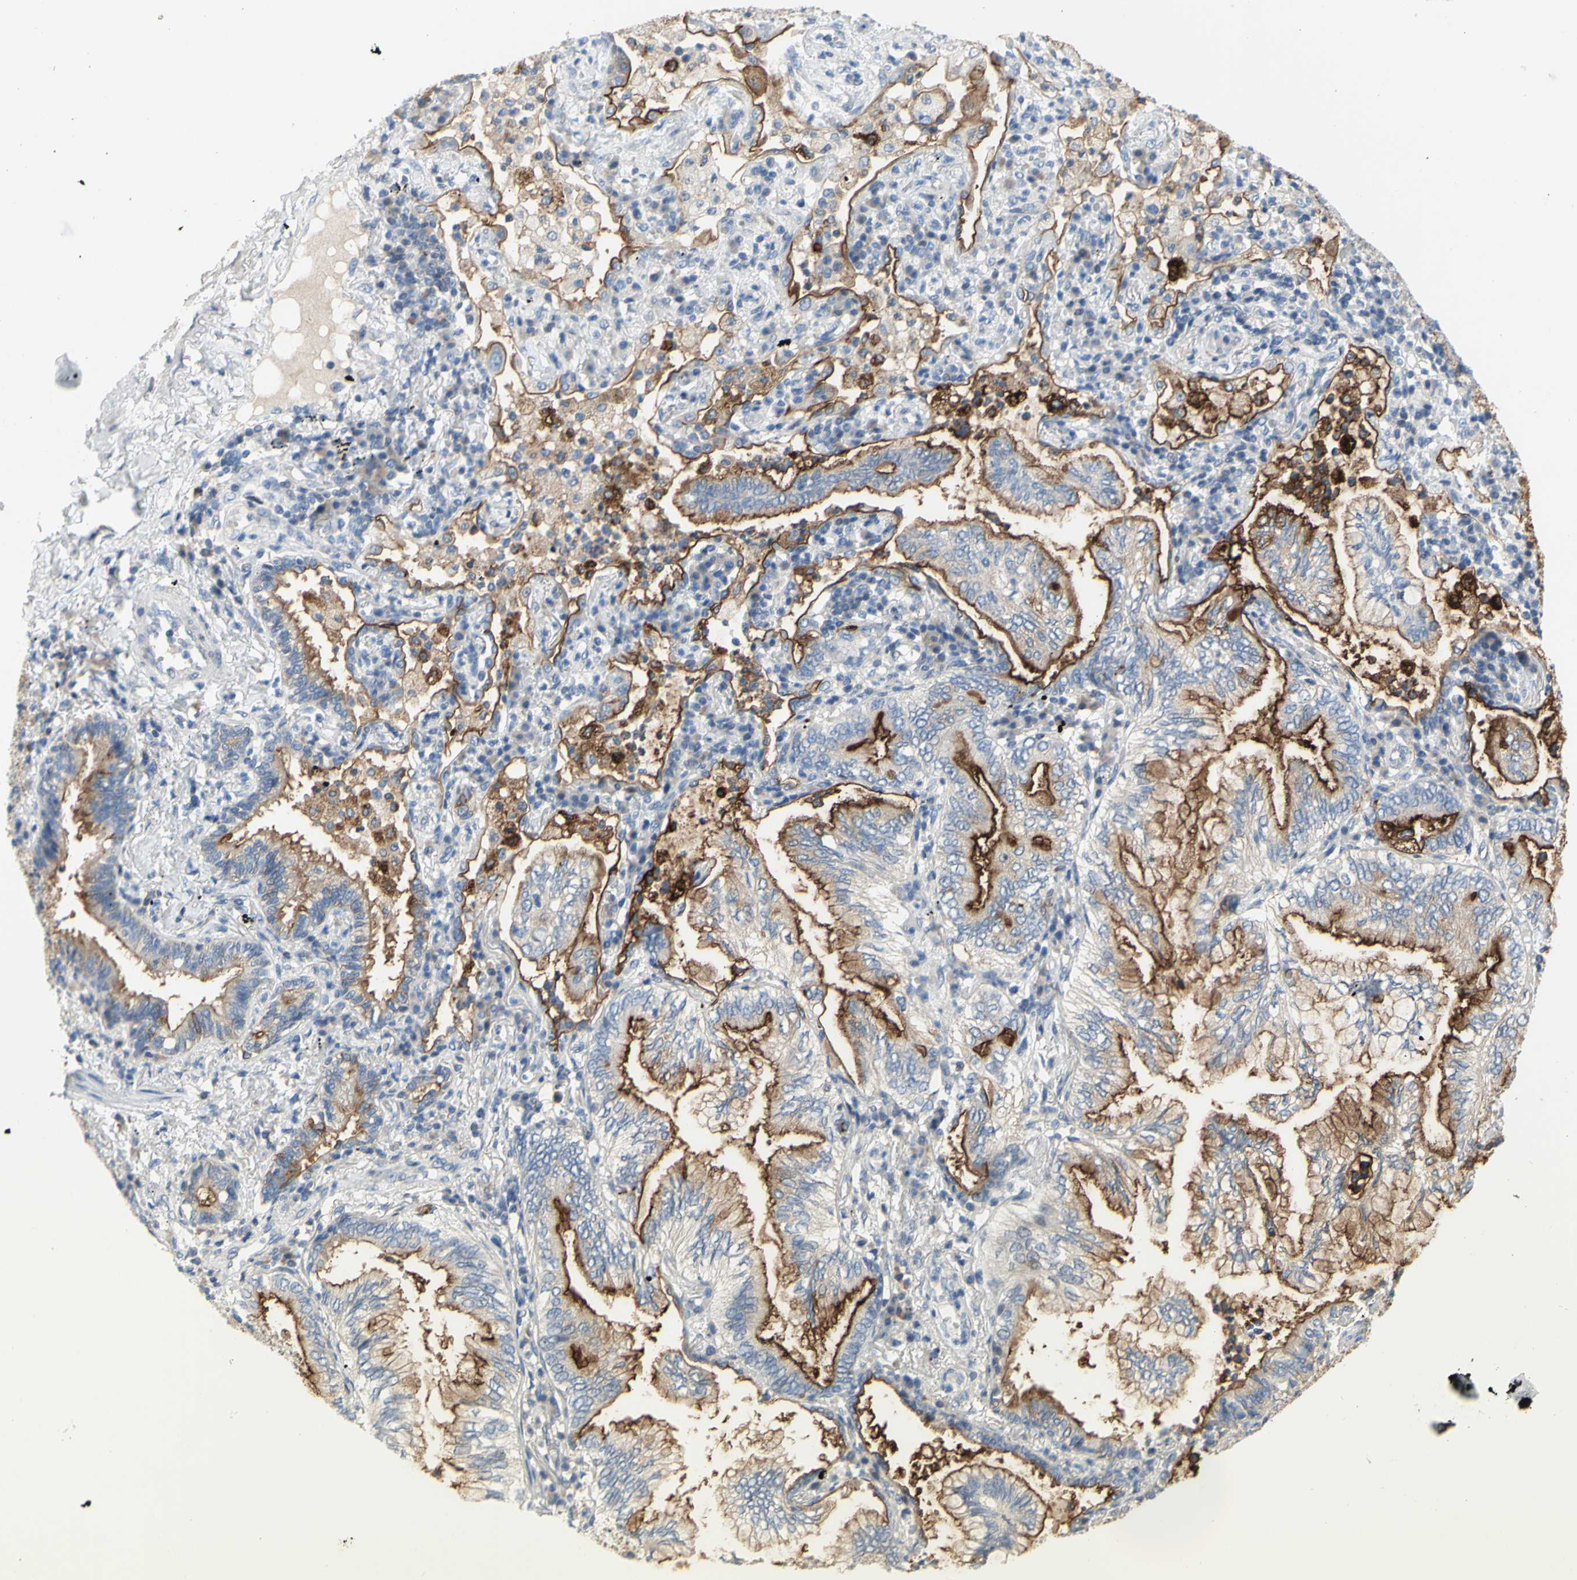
{"staining": {"intensity": "moderate", "quantity": ">75%", "location": "cytoplasmic/membranous"}, "tissue": "lung cancer", "cell_type": "Tumor cells", "image_type": "cancer", "snomed": [{"axis": "morphology", "description": "Normal tissue, NOS"}, {"axis": "morphology", "description": "Adenocarcinoma, NOS"}, {"axis": "topography", "description": "Bronchus"}, {"axis": "topography", "description": "Lung"}], "caption": "DAB immunohistochemical staining of human adenocarcinoma (lung) exhibits moderate cytoplasmic/membranous protein staining in about >75% of tumor cells.", "gene": "MUC1", "patient": {"sex": "female", "age": 70}}